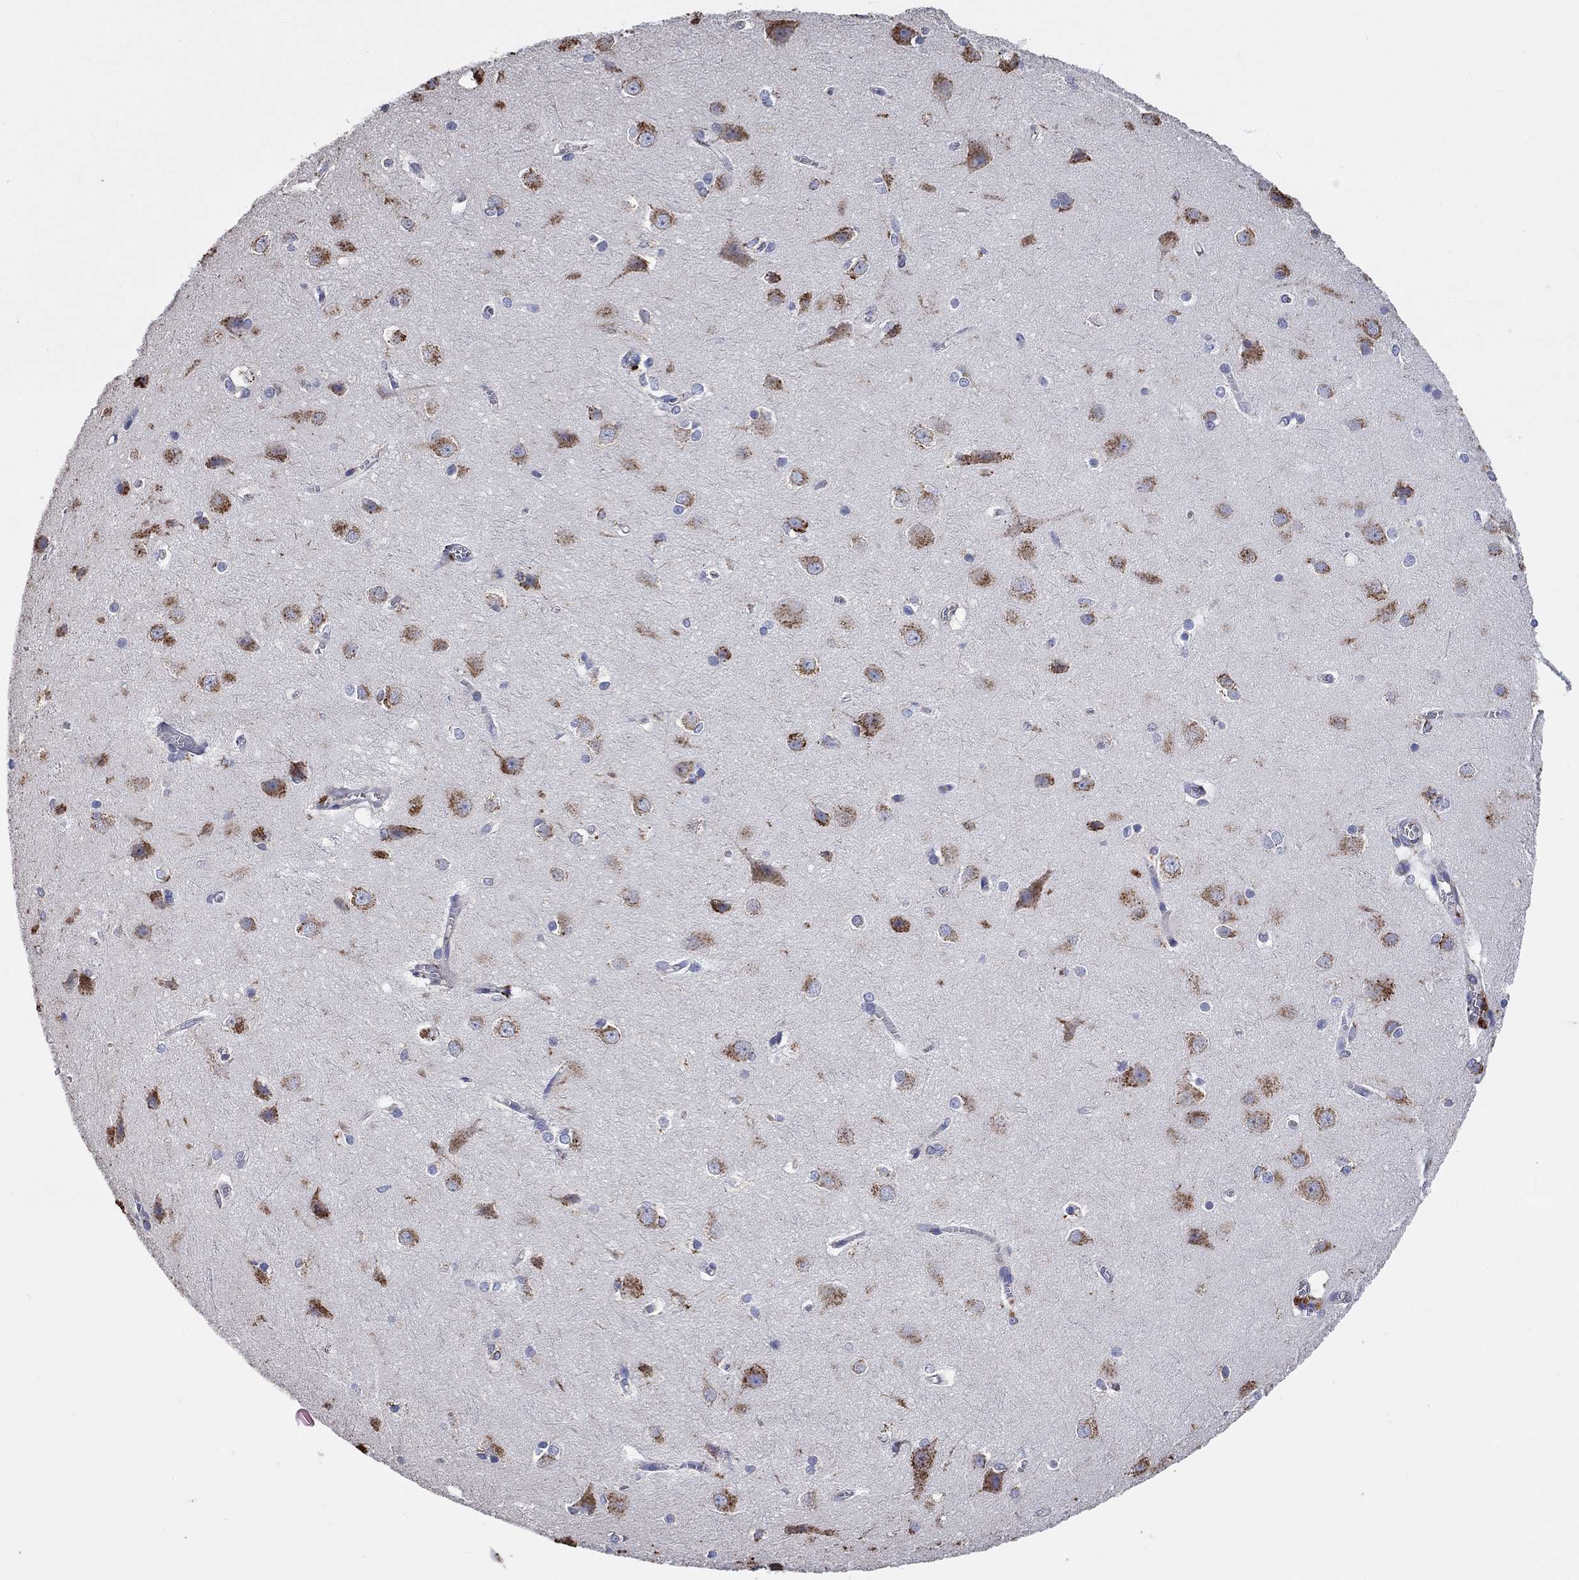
{"staining": {"intensity": "negative", "quantity": "none", "location": "none"}, "tissue": "cerebral cortex", "cell_type": "Endothelial cells", "image_type": "normal", "snomed": [{"axis": "morphology", "description": "Normal tissue, NOS"}, {"axis": "topography", "description": "Cerebral cortex"}], "caption": "Benign cerebral cortex was stained to show a protein in brown. There is no significant positivity in endothelial cells.", "gene": "CTSB", "patient": {"sex": "male", "age": 37}}